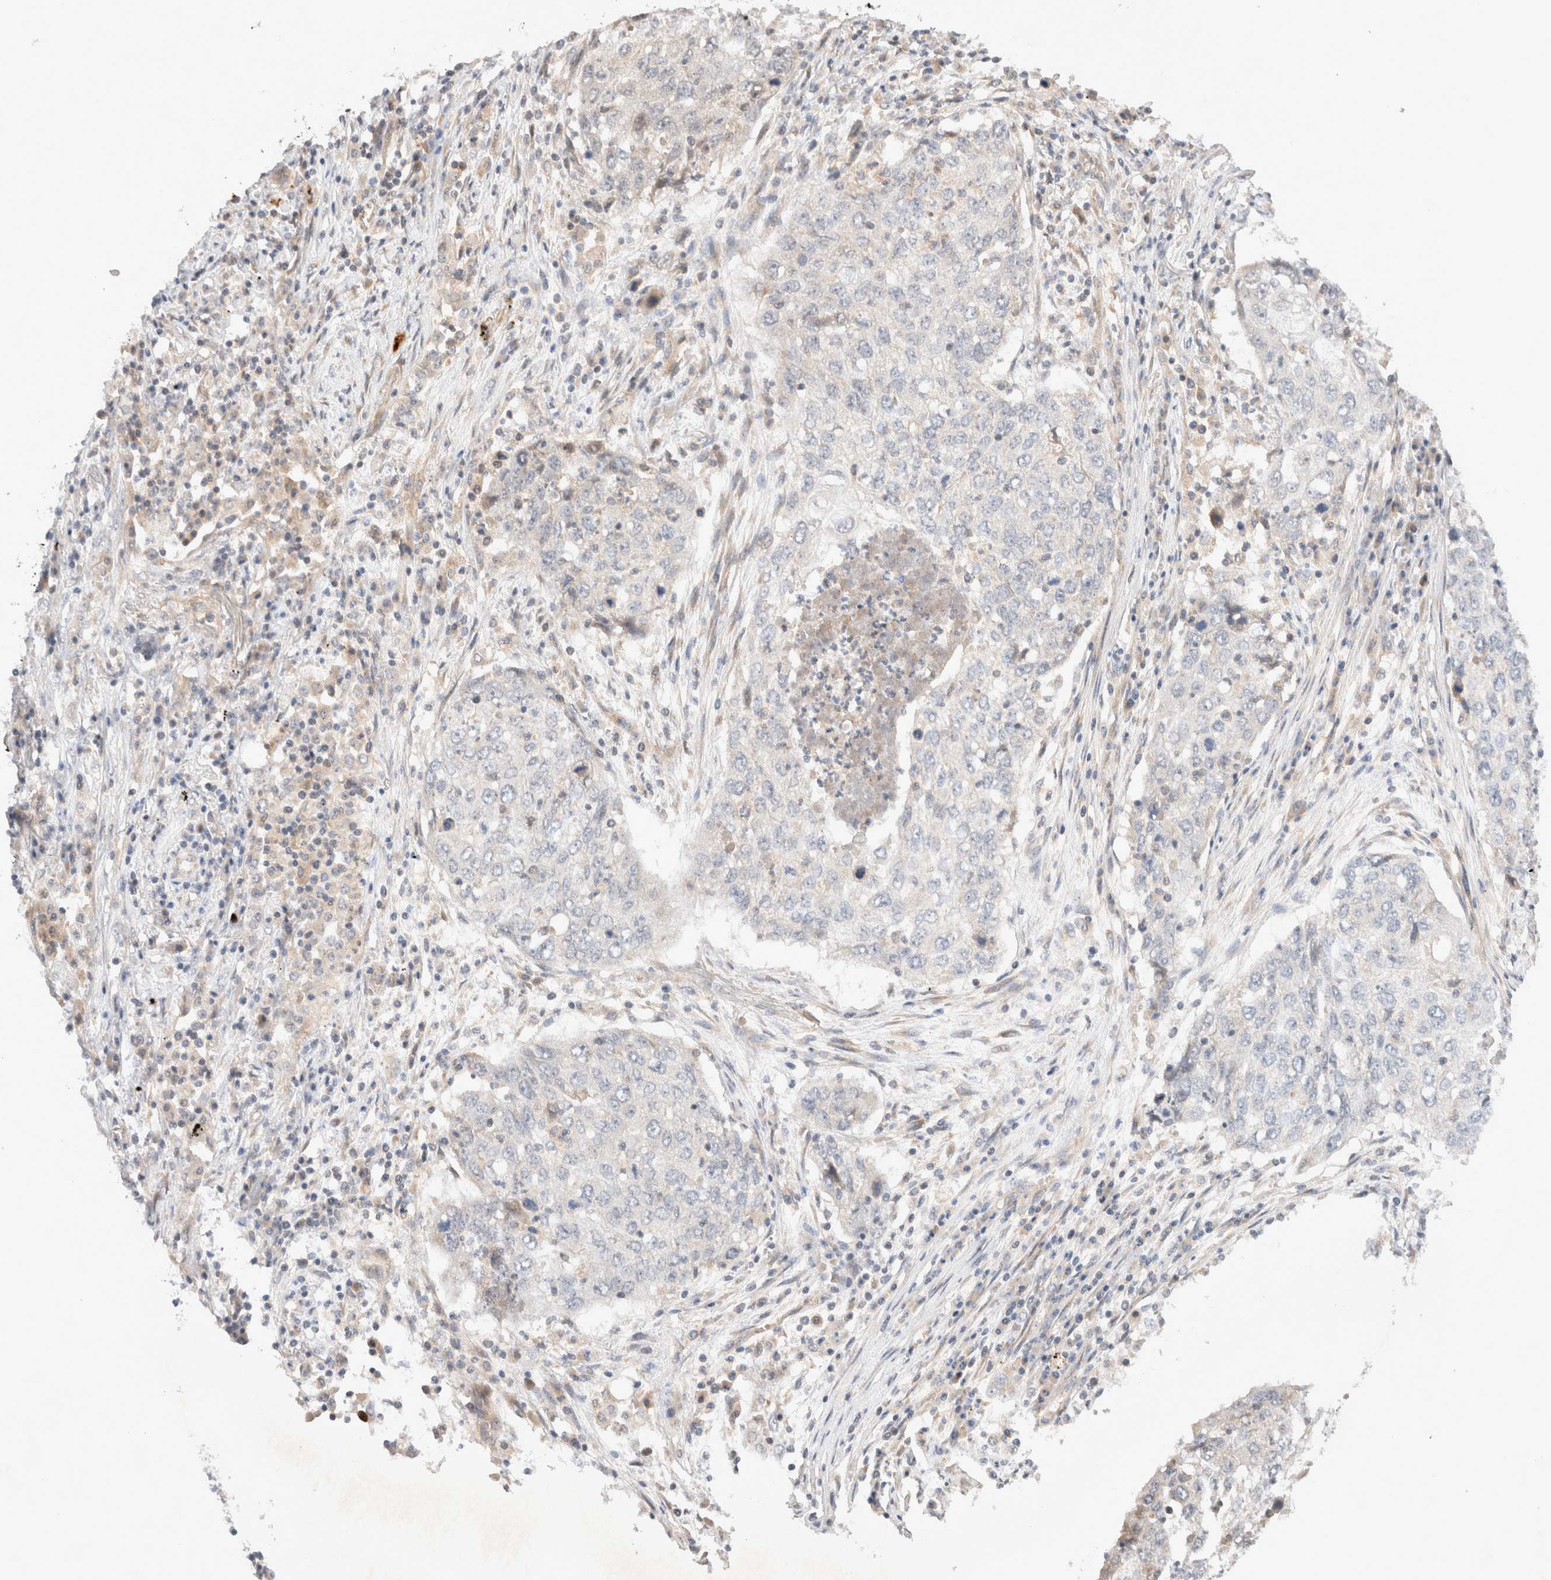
{"staining": {"intensity": "negative", "quantity": "none", "location": "none"}, "tissue": "lung cancer", "cell_type": "Tumor cells", "image_type": "cancer", "snomed": [{"axis": "morphology", "description": "Squamous cell carcinoma, NOS"}, {"axis": "topography", "description": "Lung"}], "caption": "This is an immunohistochemistry photomicrograph of lung squamous cell carcinoma. There is no staining in tumor cells.", "gene": "KLHL20", "patient": {"sex": "female", "age": 63}}